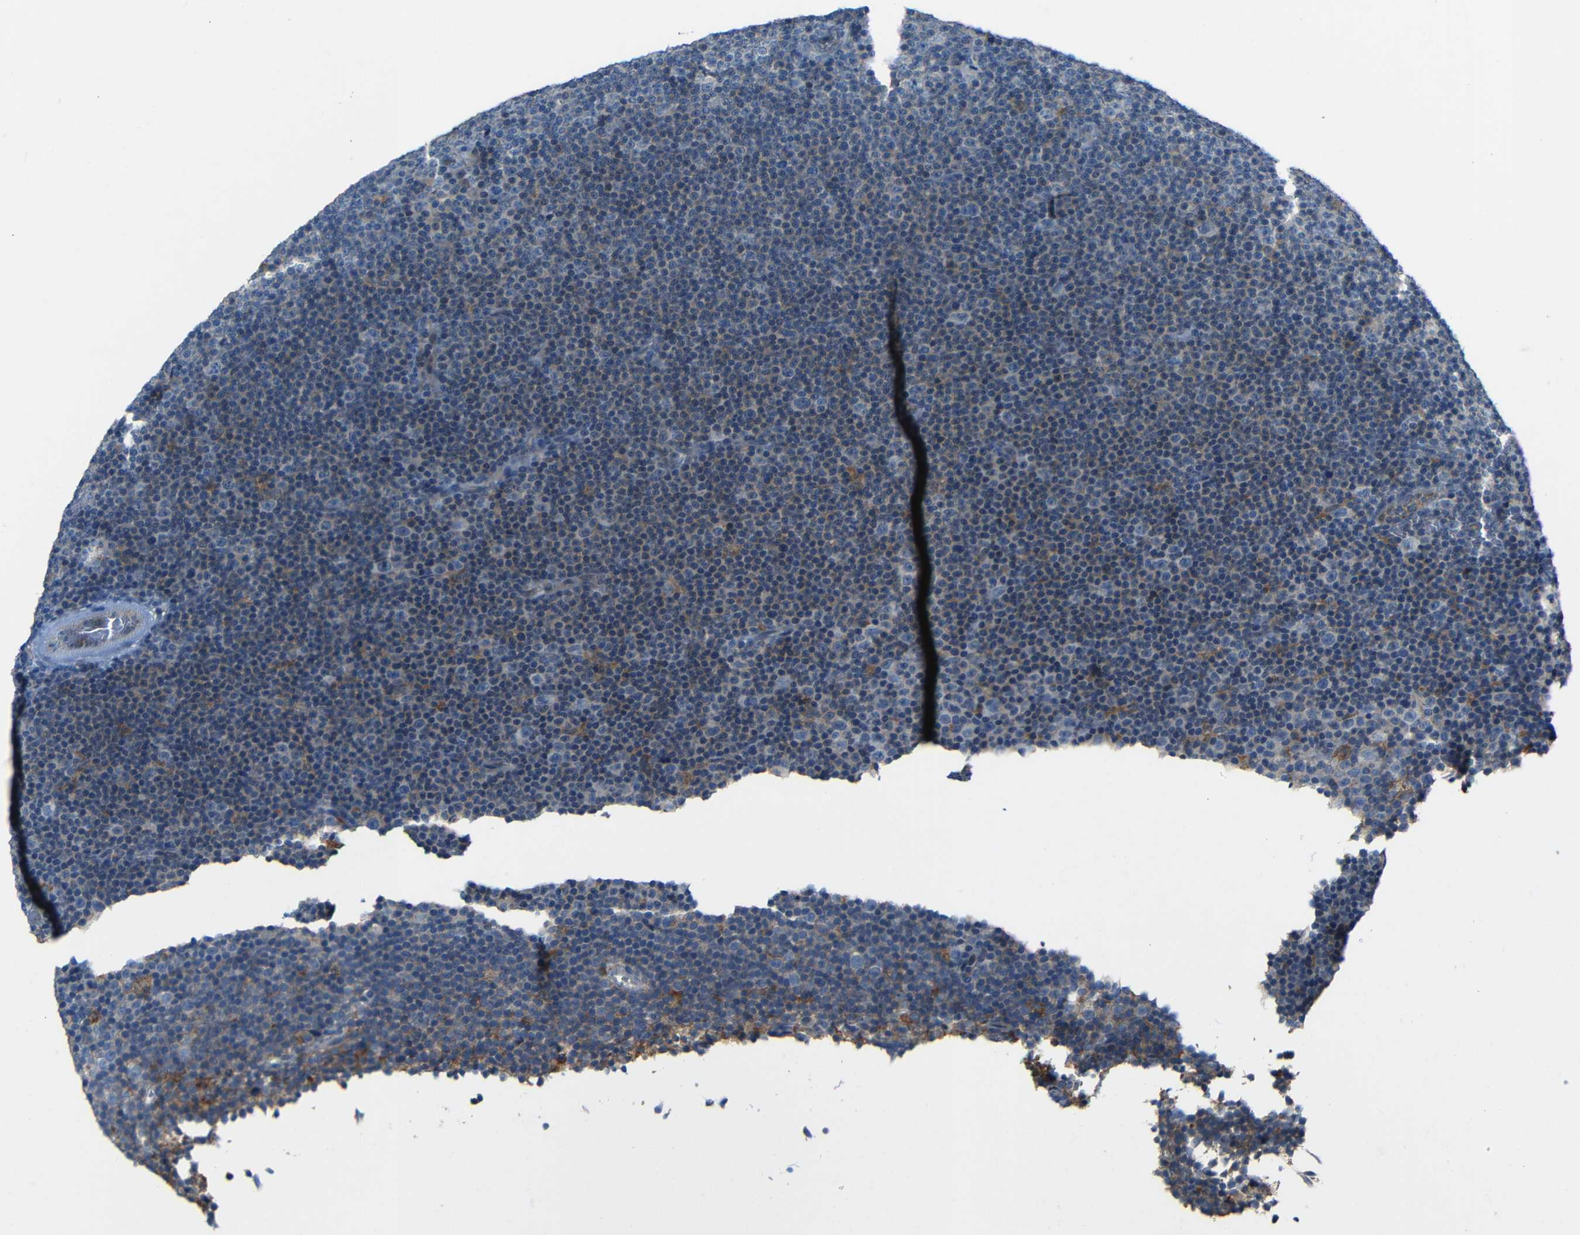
{"staining": {"intensity": "moderate", "quantity": "<25%", "location": "cytoplasmic/membranous"}, "tissue": "lymphoma", "cell_type": "Tumor cells", "image_type": "cancer", "snomed": [{"axis": "morphology", "description": "Malignant lymphoma, non-Hodgkin's type, Low grade"}, {"axis": "topography", "description": "Lymph node"}], "caption": "High-magnification brightfield microscopy of malignant lymphoma, non-Hodgkin's type (low-grade) stained with DAB (brown) and counterstained with hematoxylin (blue). tumor cells exhibit moderate cytoplasmic/membranous staining is identified in approximately<25% of cells. (Stains: DAB in brown, nuclei in blue, Microscopy: brightfield microscopy at high magnification).", "gene": "DNAJC5", "patient": {"sex": "female", "age": 67}}